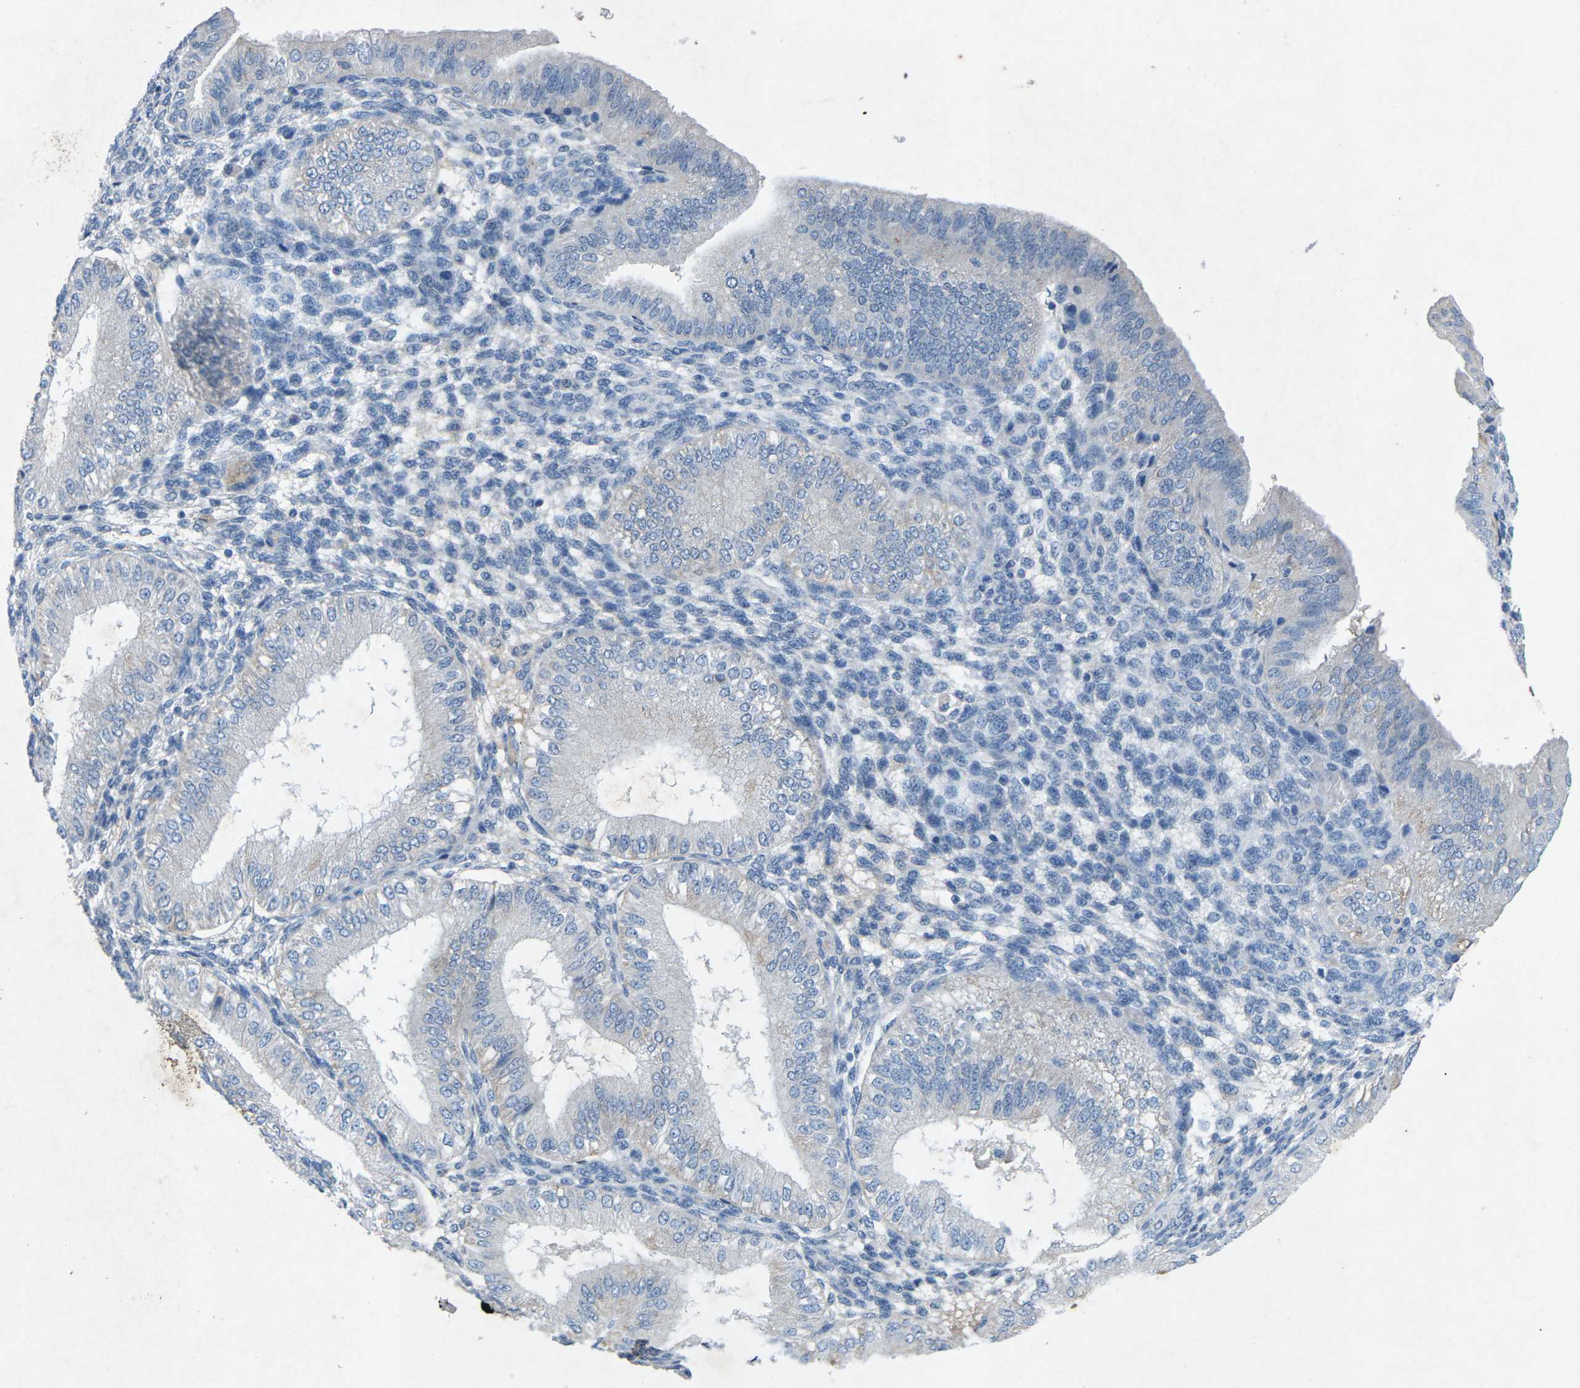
{"staining": {"intensity": "negative", "quantity": "none", "location": "none"}, "tissue": "endometrium", "cell_type": "Cells in endometrial stroma", "image_type": "normal", "snomed": [{"axis": "morphology", "description": "Normal tissue, NOS"}, {"axis": "topography", "description": "Endometrium"}], "caption": "IHC of benign endometrium shows no positivity in cells in endometrial stroma.", "gene": "PLG", "patient": {"sex": "female", "age": 39}}